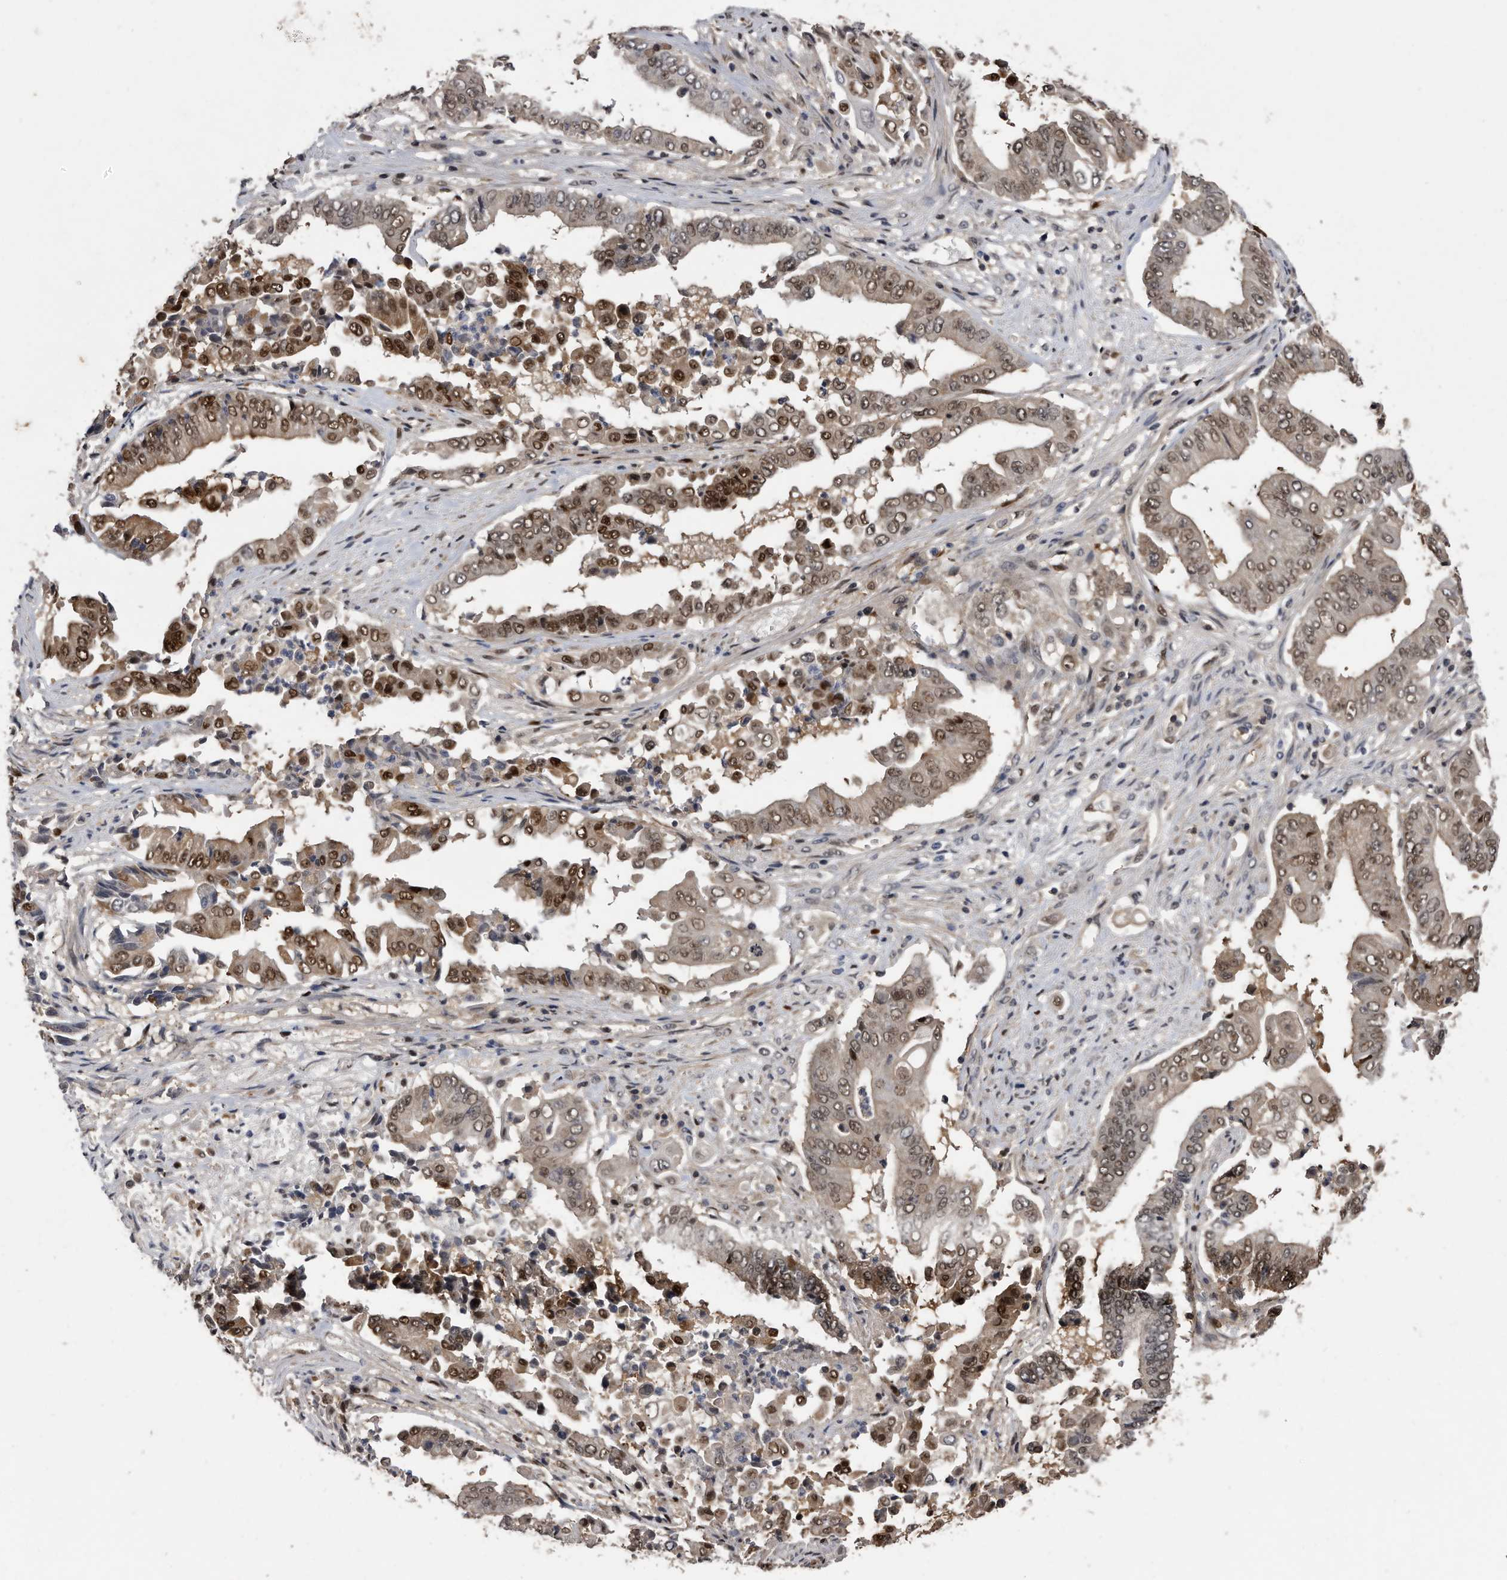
{"staining": {"intensity": "strong", "quantity": "25%-75%", "location": "nuclear"}, "tissue": "pancreatic cancer", "cell_type": "Tumor cells", "image_type": "cancer", "snomed": [{"axis": "morphology", "description": "Adenocarcinoma, NOS"}, {"axis": "topography", "description": "Pancreas"}], "caption": "Immunohistochemistry (IHC) of pancreatic cancer (adenocarcinoma) displays high levels of strong nuclear positivity in about 25%-75% of tumor cells.", "gene": "RAD23B", "patient": {"sex": "female", "age": 77}}